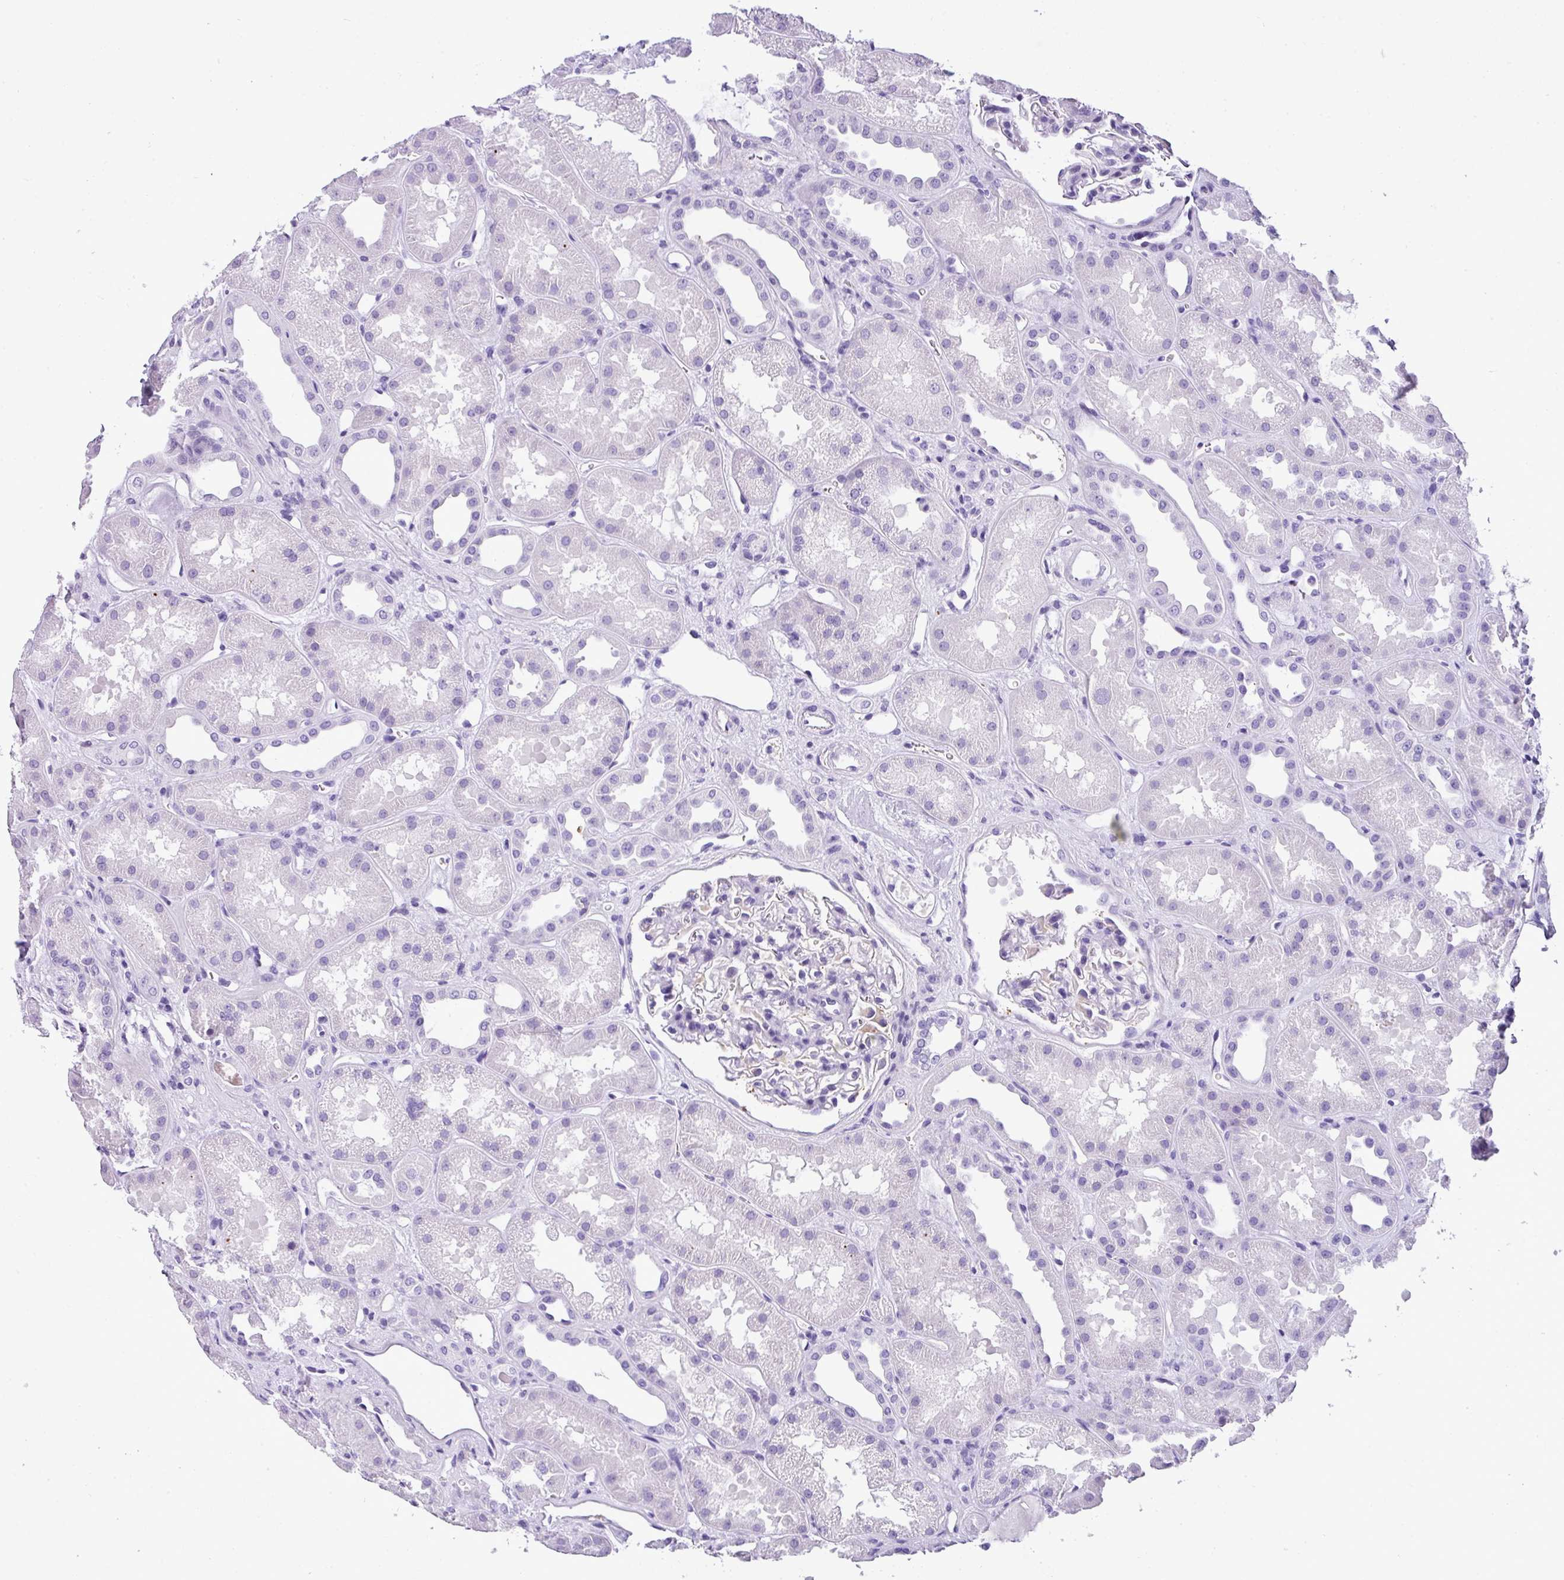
{"staining": {"intensity": "negative", "quantity": "none", "location": "none"}, "tissue": "kidney", "cell_type": "Cells in glomeruli", "image_type": "normal", "snomed": [{"axis": "morphology", "description": "Normal tissue, NOS"}, {"axis": "topography", "description": "Kidney"}], "caption": "Kidney was stained to show a protein in brown. There is no significant positivity in cells in glomeruli. Brightfield microscopy of immunohistochemistry stained with DAB (3,3'-diaminobenzidine) (brown) and hematoxylin (blue), captured at high magnification.", "gene": "MUC21", "patient": {"sex": "male", "age": 61}}